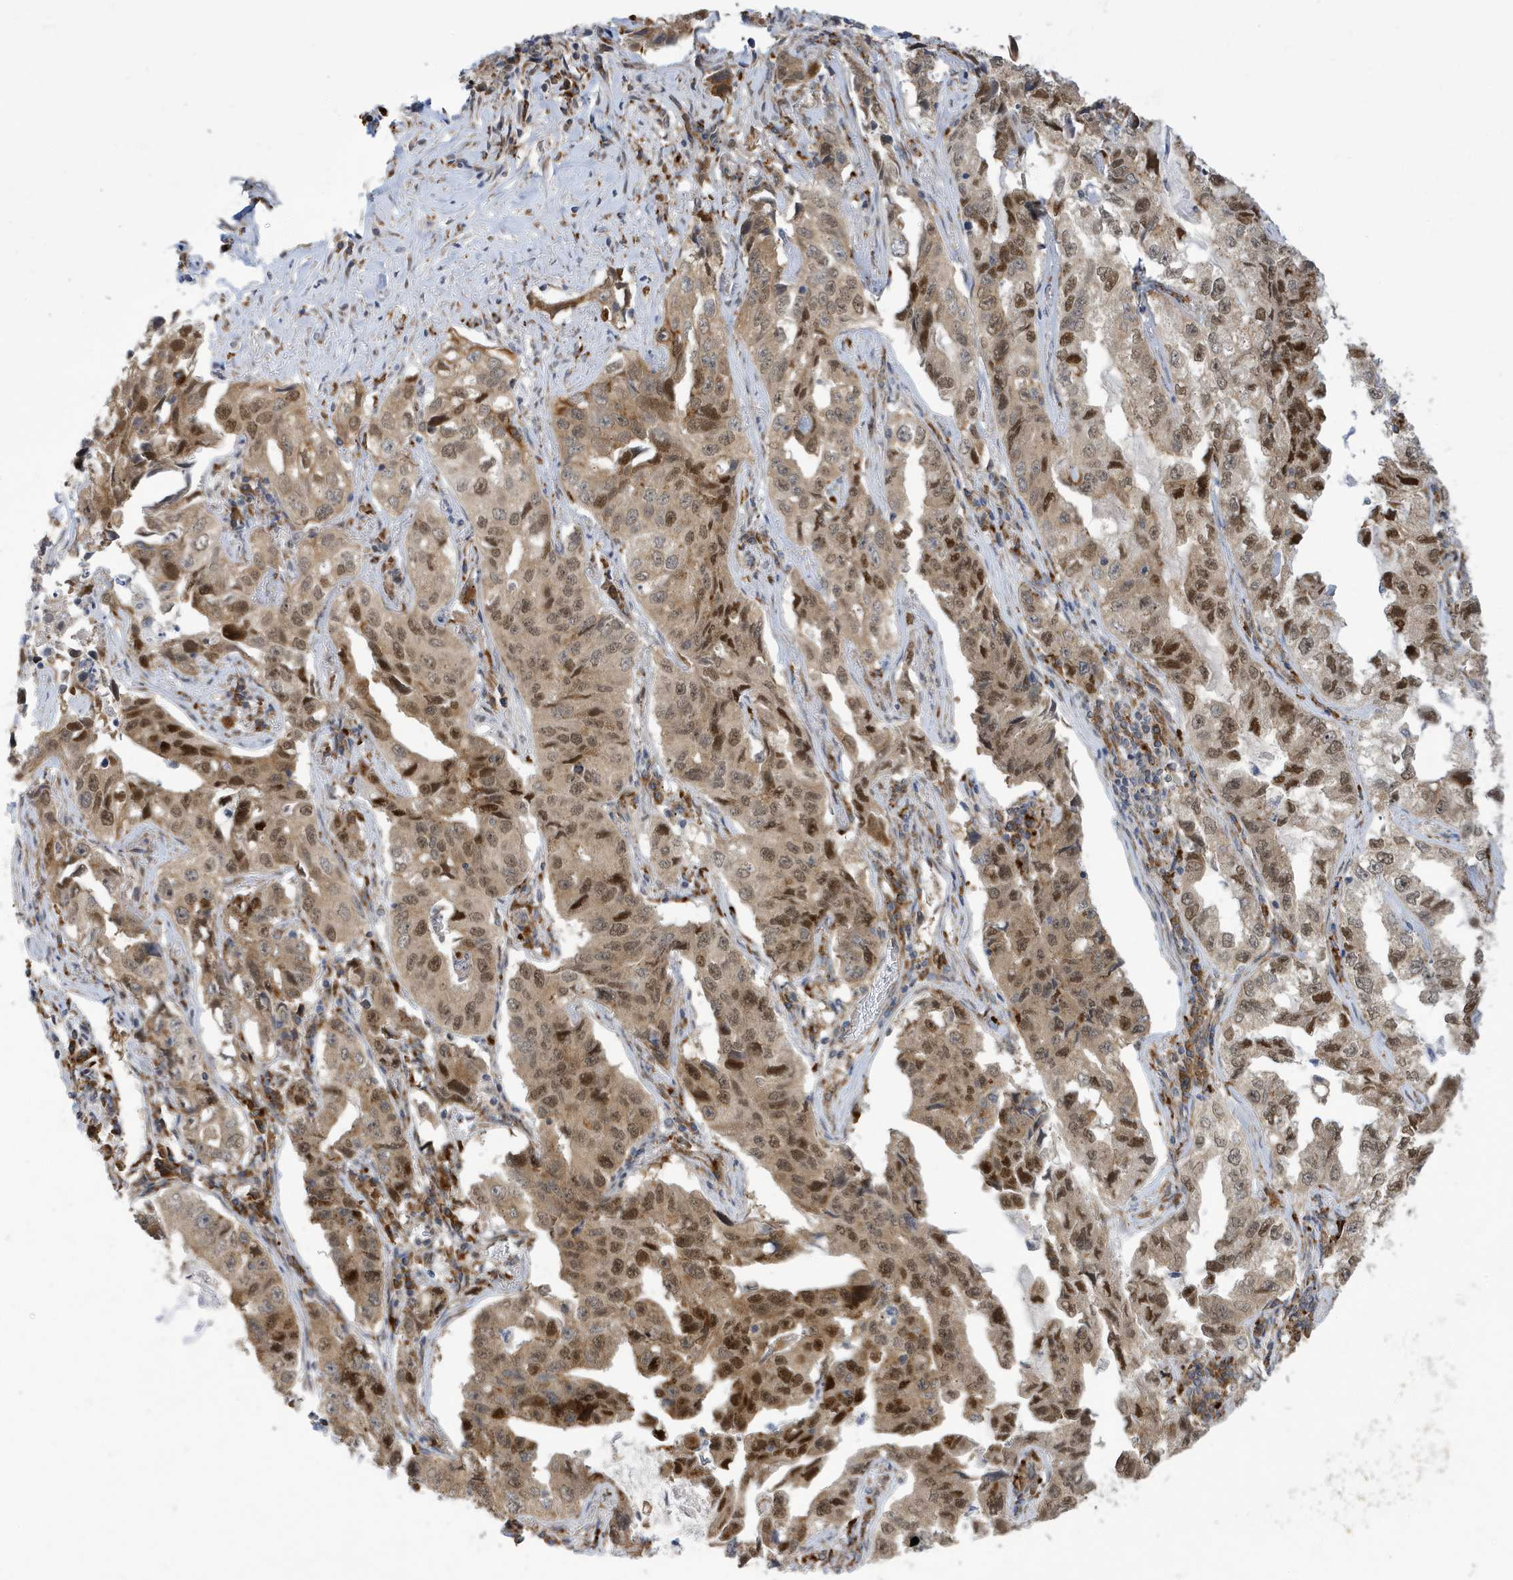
{"staining": {"intensity": "moderate", "quantity": ">75%", "location": "cytoplasmic/membranous,nuclear"}, "tissue": "lung cancer", "cell_type": "Tumor cells", "image_type": "cancer", "snomed": [{"axis": "morphology", "description": "Adenocarcinoma, NOS"}, {"axis": "topography", "description": "Lung"}], "caption": "Tumor cells reveal medium levels of moderate cytoplasmic/membranous and nuclear expression in approximately >75% of cells in lung cancer. The staining was performed using DAB (3,3'-diaminobenzidine) to visualize the protein expression in brown, while the nuclei were stained in blue with hematoxylin (Magnification: 20x).", "gene": "ZNF507", "patient": {"sex": "female", "age": 51}}